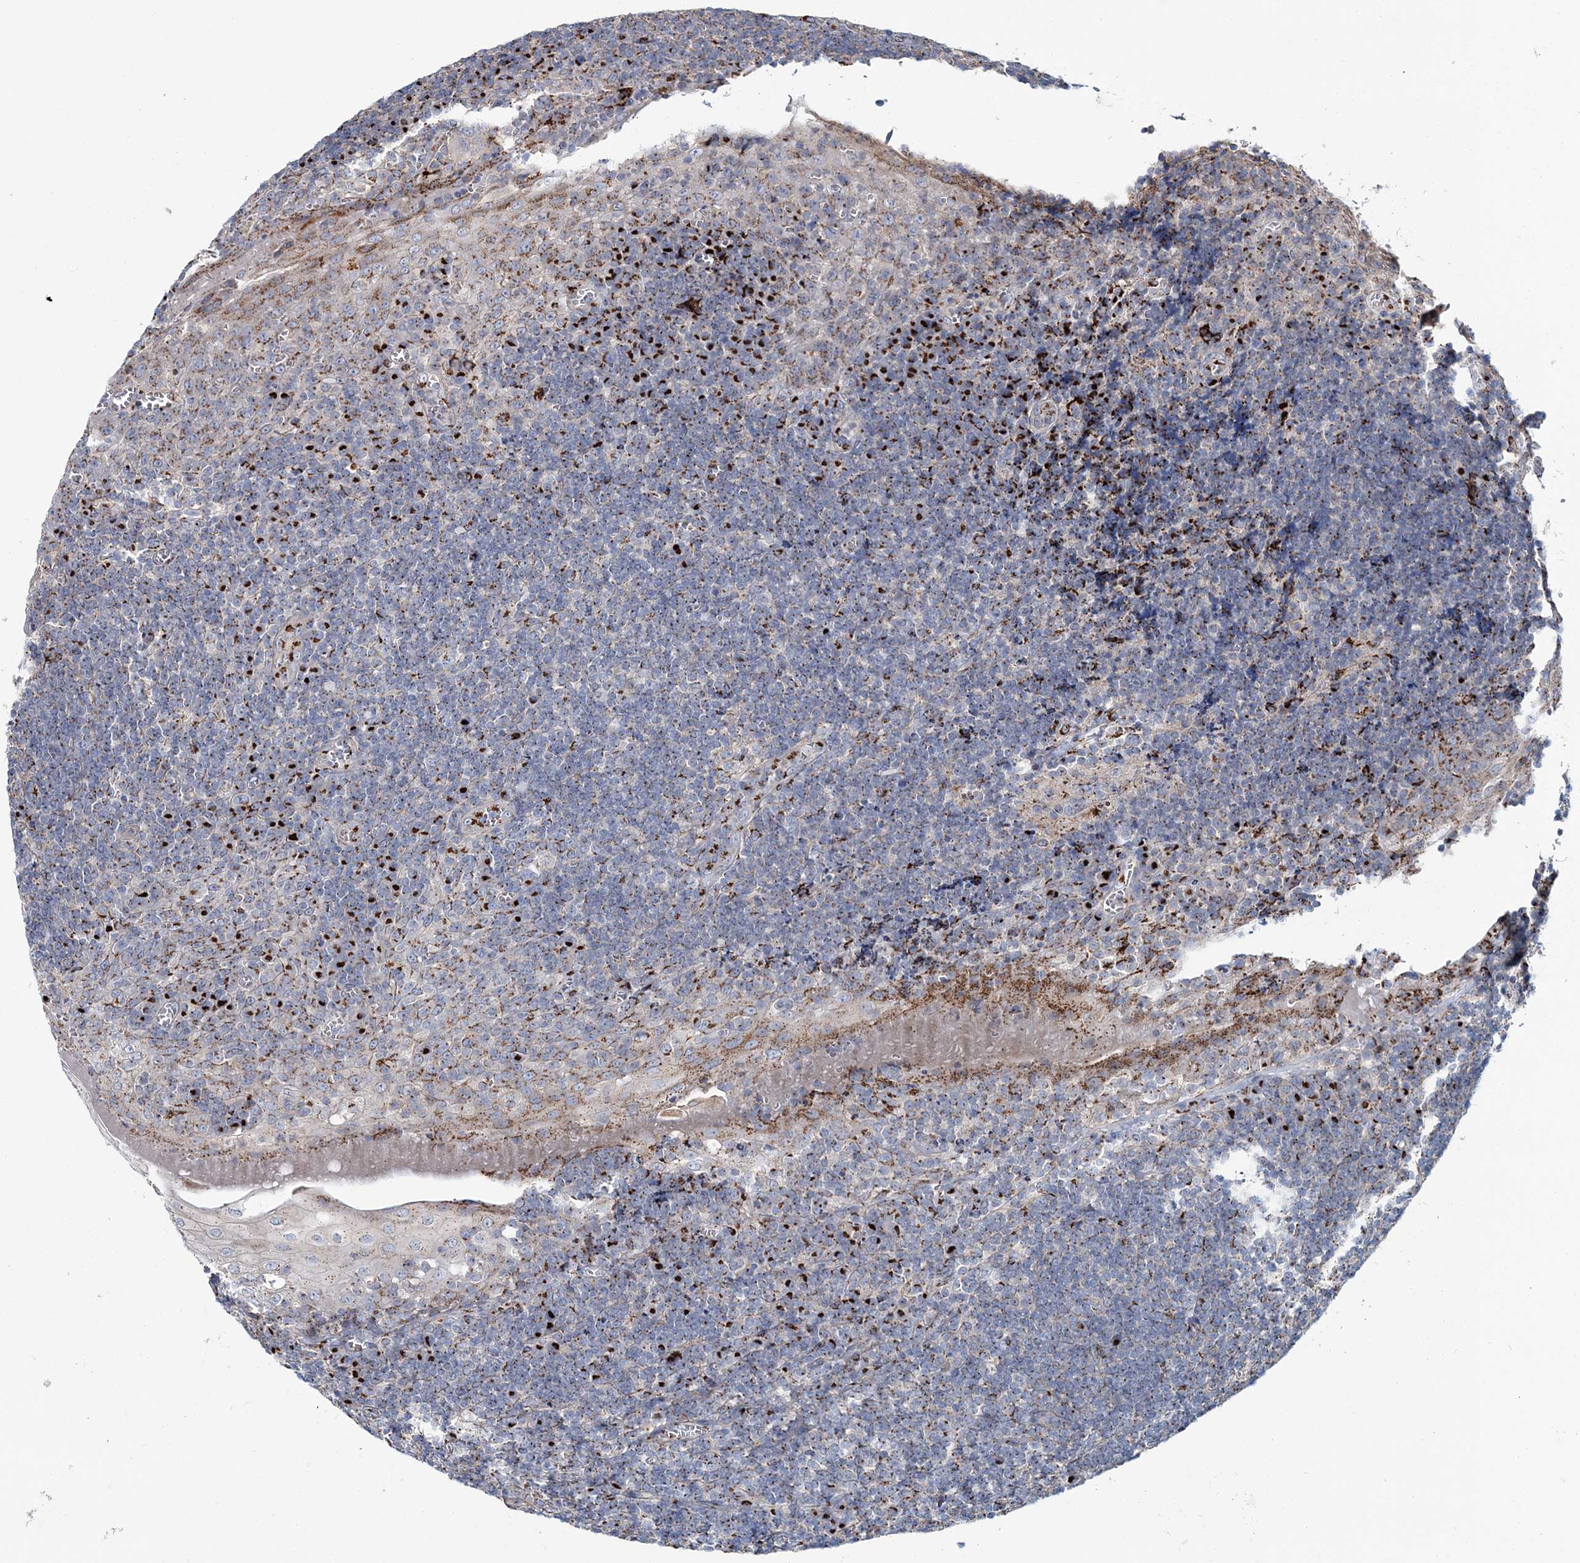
{"staining": {"intensity": "moderate", "quantity": "<25%", "location": "cytoplasmic/membranous"}, "tissue": "tonsil", "cell_type": "Germinal center cells", "image_type": "normal", "snomed": [{"axis": "morphology", "description": "Normal tissue, NOS"}, {"axis": "topography", "description": "Tonsil"}], "caption": "Immunohistochemistry of normal human tonsil displays low levels of moderate cytoplasmic/membranous expression in about <25% of germinal center cells.", "gene": "MAN1A2", "patient": {"sex": "male", "age": 37}}